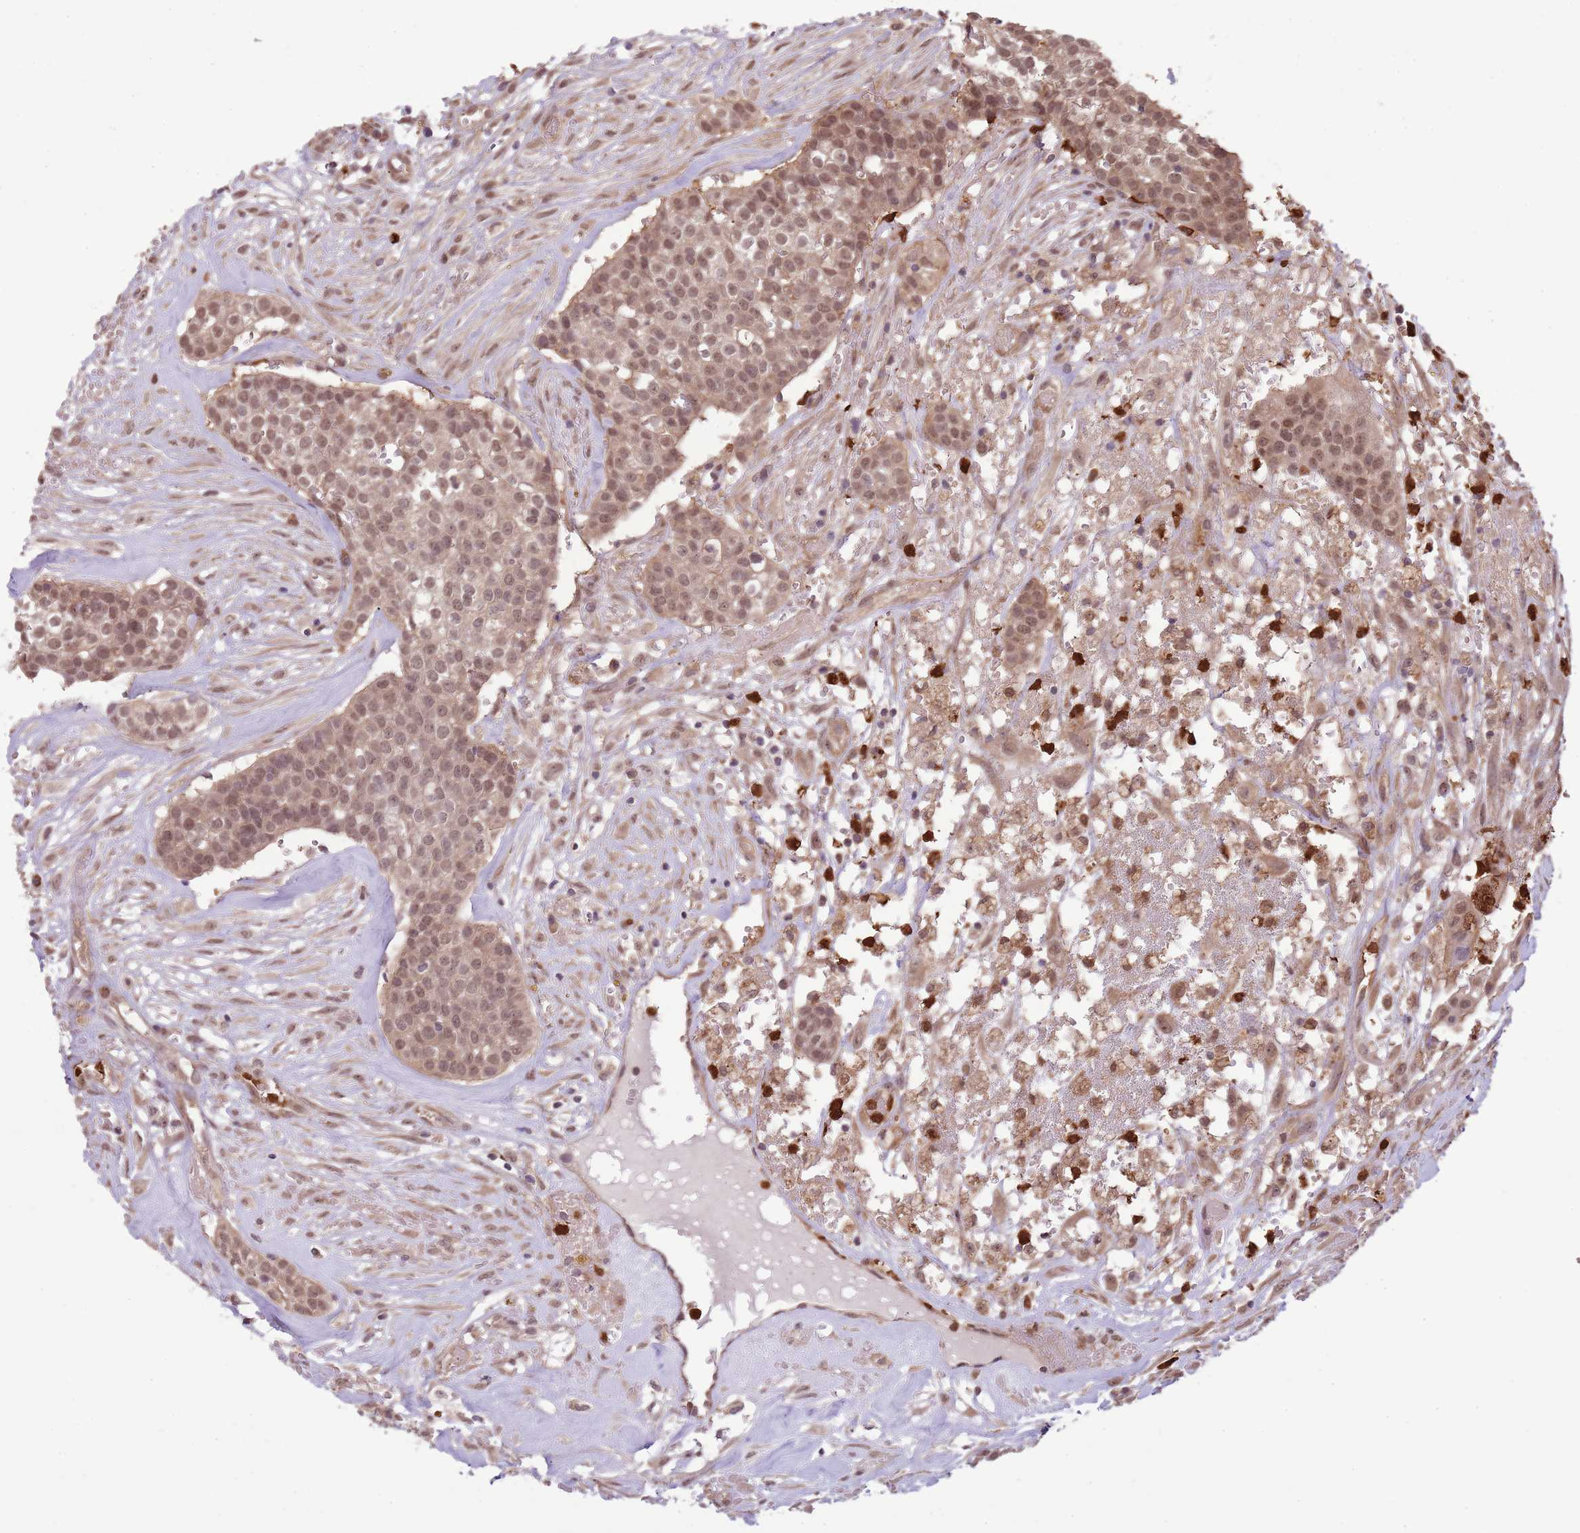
{"staining": {"intensity": "moderate", "quantity": ">75%", "location": "nuclear"}, "tissue": "head and neck cancer", "cell_type": "Tumor cells", "image_type": "cancer", "snomed": [{"axis": "morphology", "description": "Adenocarcinoma, NOS"}, {"axis": "topography", "description": "Head-Neck"}], "caption": "A high-resolution image shows immunohistochemistry staining of adenocarcinoma (head and neck), which displays moderate nuclear expression in approximately >75% of tumor cells.", "gene": "AMIGO1", "patient": {"sex": "male", "age": 81}}